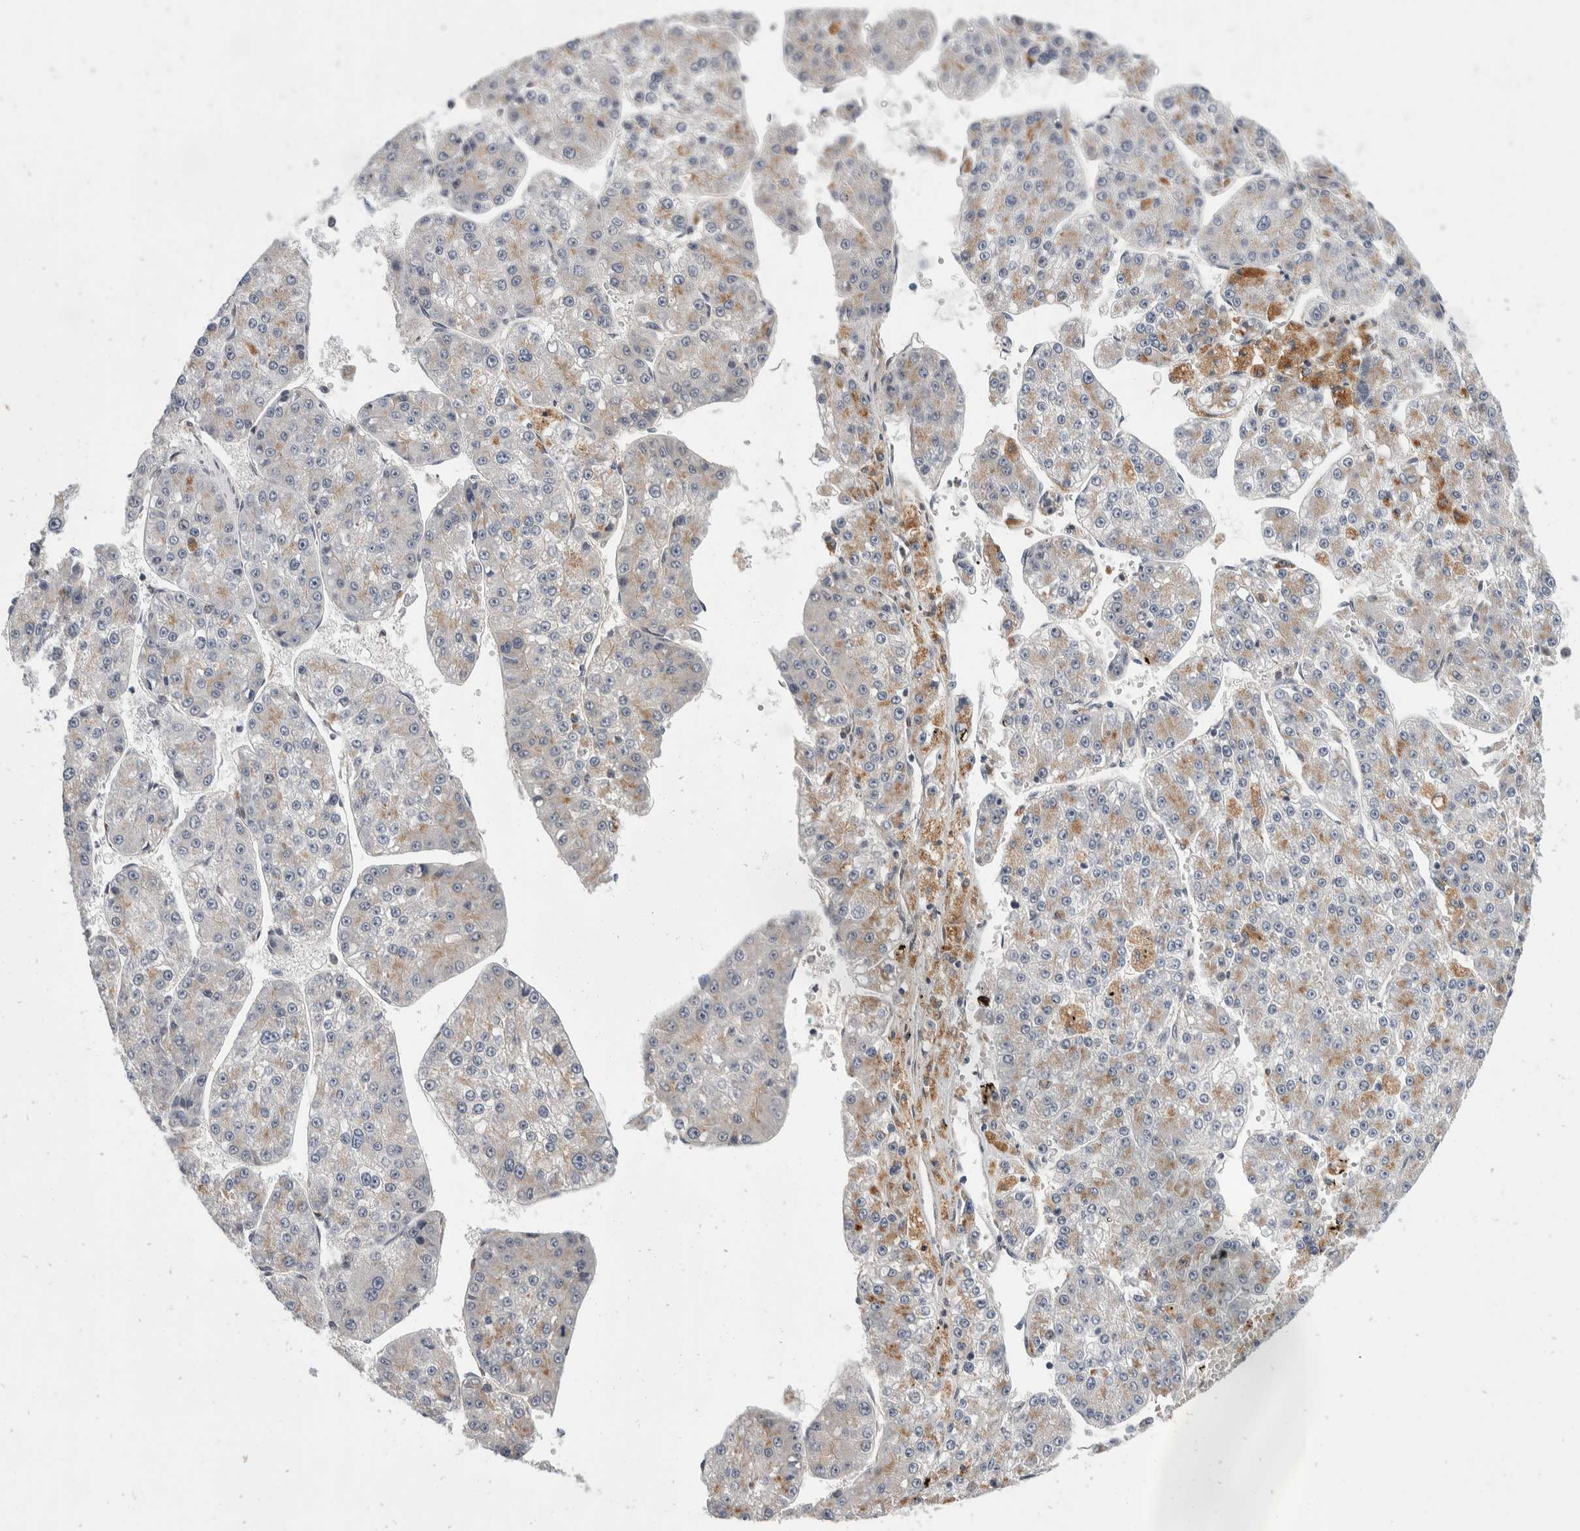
{"staining": {"intensity": "weak", "quantity": "25%-75%", "location": "cytoplasmic/membranous"}, "tissue": "liver cancer", "cell_type": "Tumor cells", "image_type": "cancer", "snomed": [{"axis": "morphology", "description": "Carcinoma, Hepatocellular, NOS"}, {"axis": "topography", "description": "Liver"}], "caption": "Liver cancer (hepatocellular carcinoma) tissue reveals weak cytoplasmic/membranous staining in approximately 25%-75% of tumor cells (IHC, brightfield microscopy, high magnification).", "gene": "ZNF703", "patient": {"sex": "female", "age": 73}}